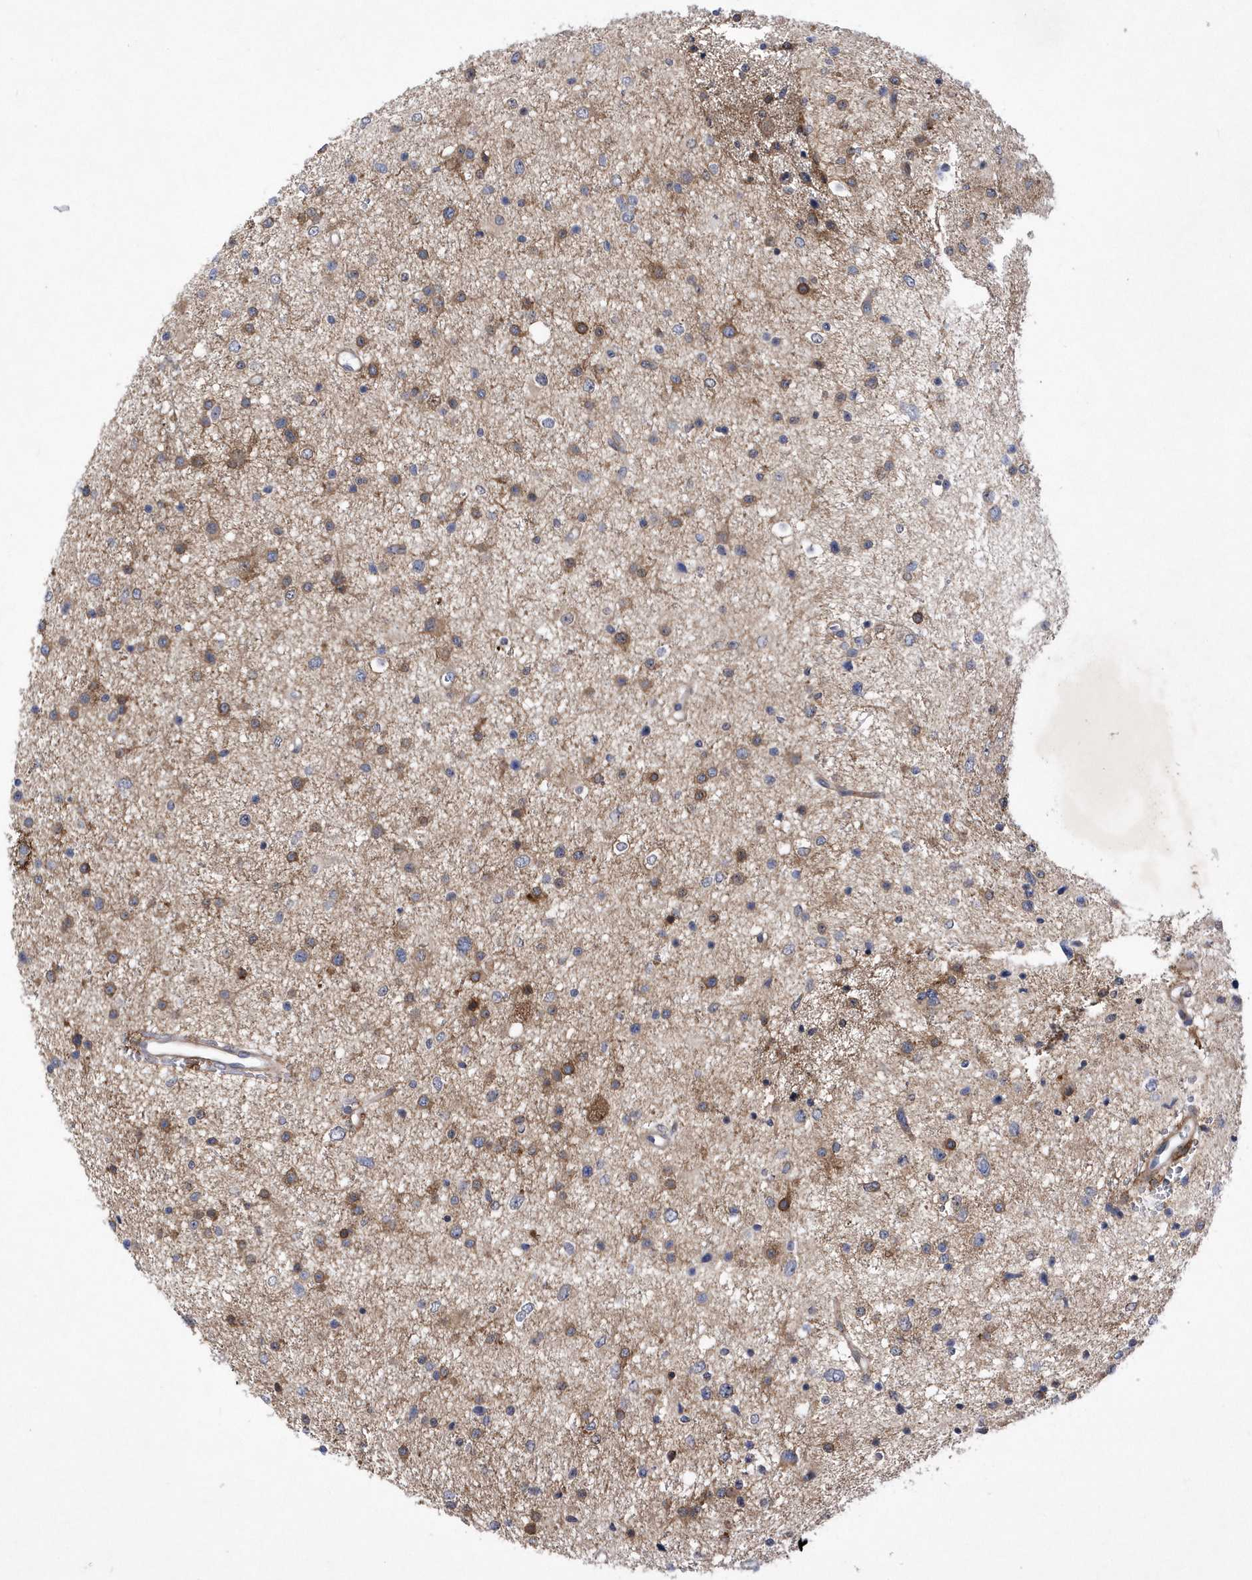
{"staining": {"intensity": "moderate", "quantity": "25%-75%", "location": "cytoplasmic/membranous"}, "tissue": "glioma", "cell_type": "Tumor cells", "image_type": "cancer", "snomed": [{"axis": "morphology", "description": "Glioma, malignant, Low grade"}, {"axis": "topography", "description": "Brain"}], "caption": "Tumor cells exhibit moderate cytoplasmic/membranous staining in about 25%-75% of cells in malignant glioma (low-grade). The protein of interest is shown in brown color, while the nuclei are stained blue.", "gene": "LONRF2", "patient": {"sex": "female", "age": 37}}